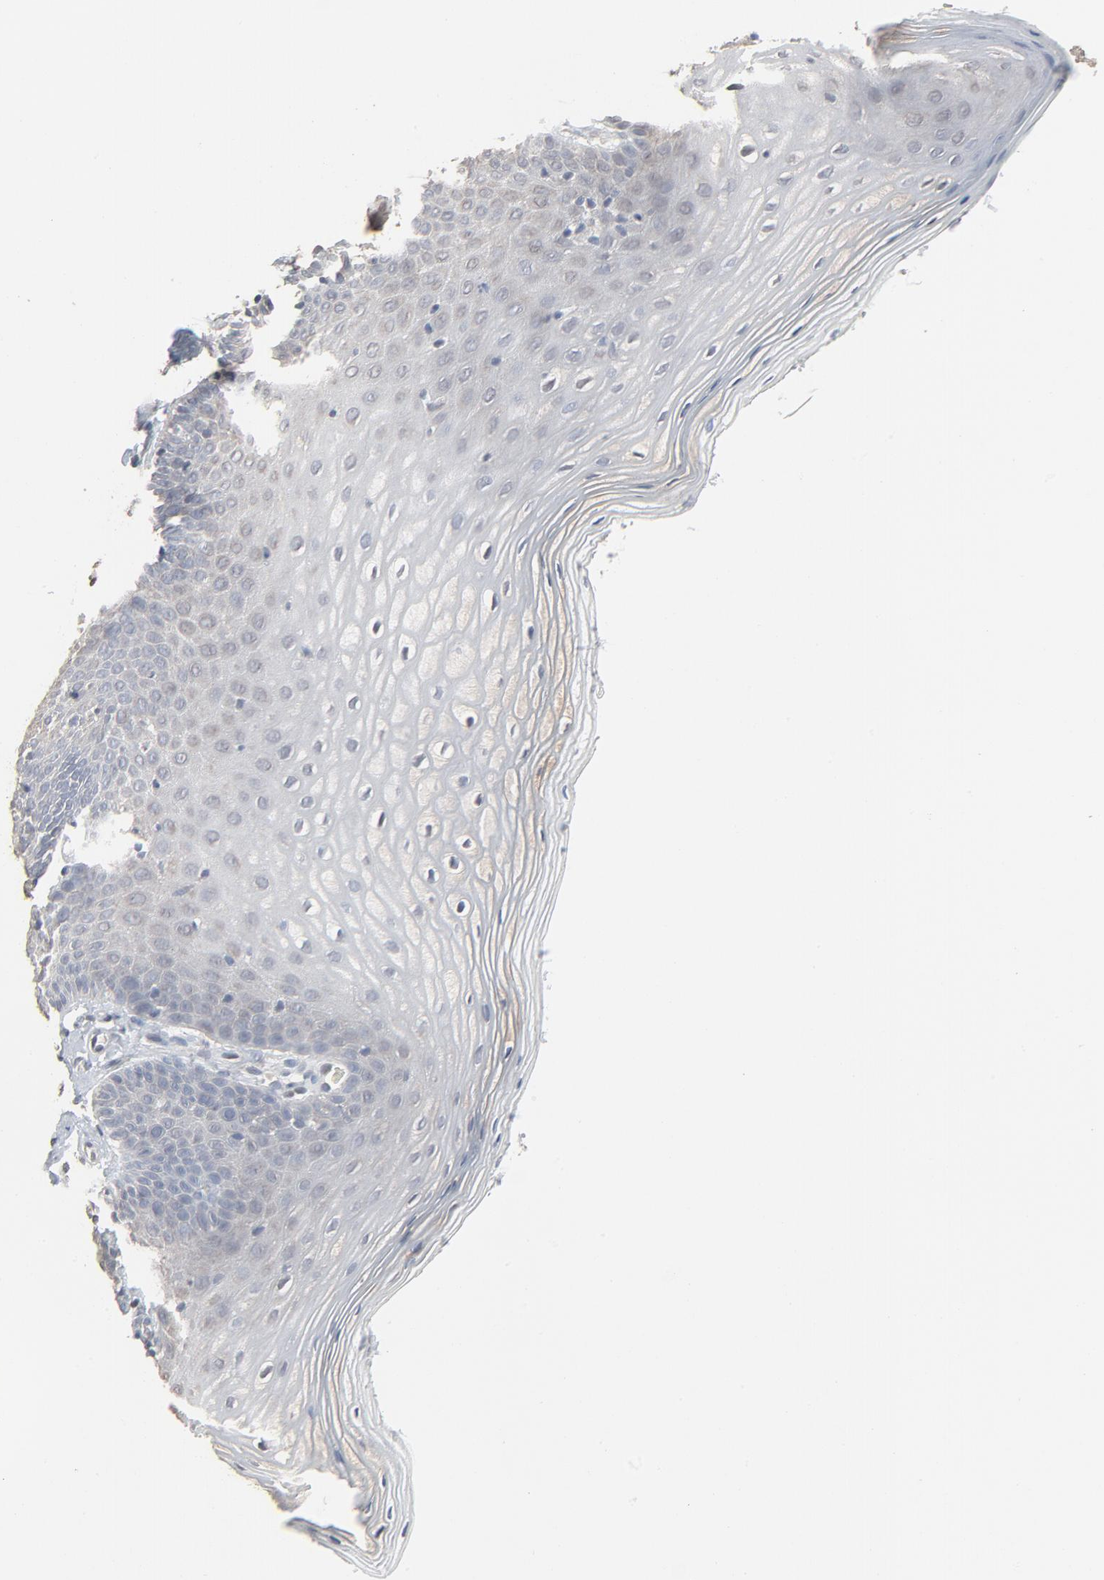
{"staining": {"intensity": "negative", "quantity": "none", "location": "none"}, "tissue": "vagina", "cell_type": "Squamous epithelial cells", "image_type": "normal", "snomed": [{"axis": "morphology", "description": "Normal tissue, NOS"}, {"axis": "topography", "description": "Vagina"}], "caption": "The micrograph exhibits no staining of squamous epithelial cells in normal vagina.", "gene": "CCT5", "patient": {"sex": "female", "age": 55}}